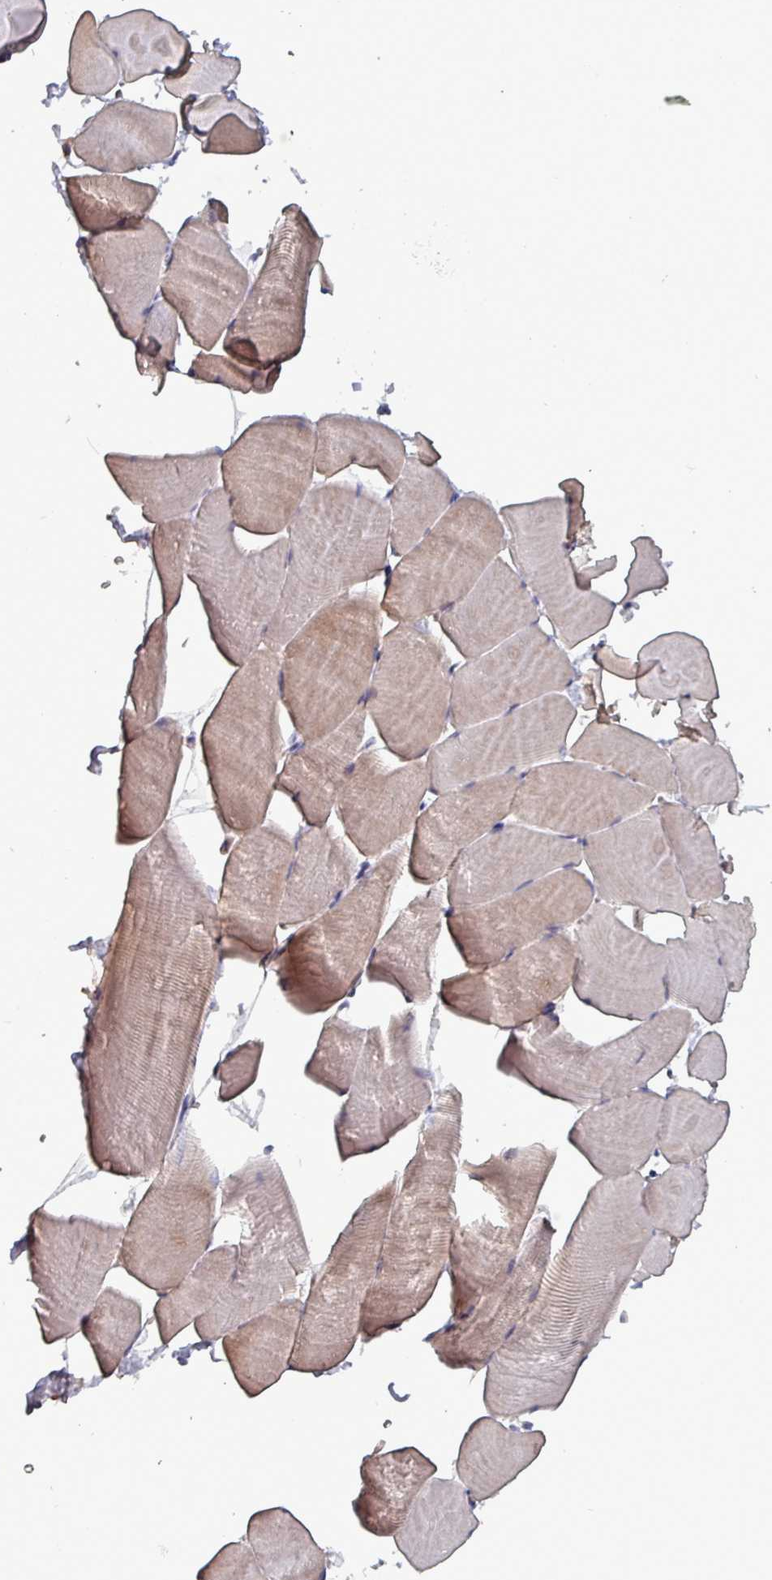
{"staining": {"intensity": "moderate", "quantity": "25%-75%", "location": "cytoplasmic/membranous"}, "tissue": "skeletal muscle", "cell_type": "Myocytes", "image_type": "normal", "snomed": [{"axis": "morphology", "description": "Normal tissue, NOS"}, {"axis": "topography", "description": "Skeletal muscle"}], "caption": "Skeletal muscle stained with DAB immunohistochemistry exhibits medium levels of moderate cytoplasmic/membranous positivity in about 25%-75% of myocytes. The staining is performed using DAB (3,3'-diaminobenzidine) brown chromogen to label protein expression. The nuclei are counter-stained blue using hematoxylin.", "gene": "ZNF322", "patient": {"sex": "male", "age": 25}}